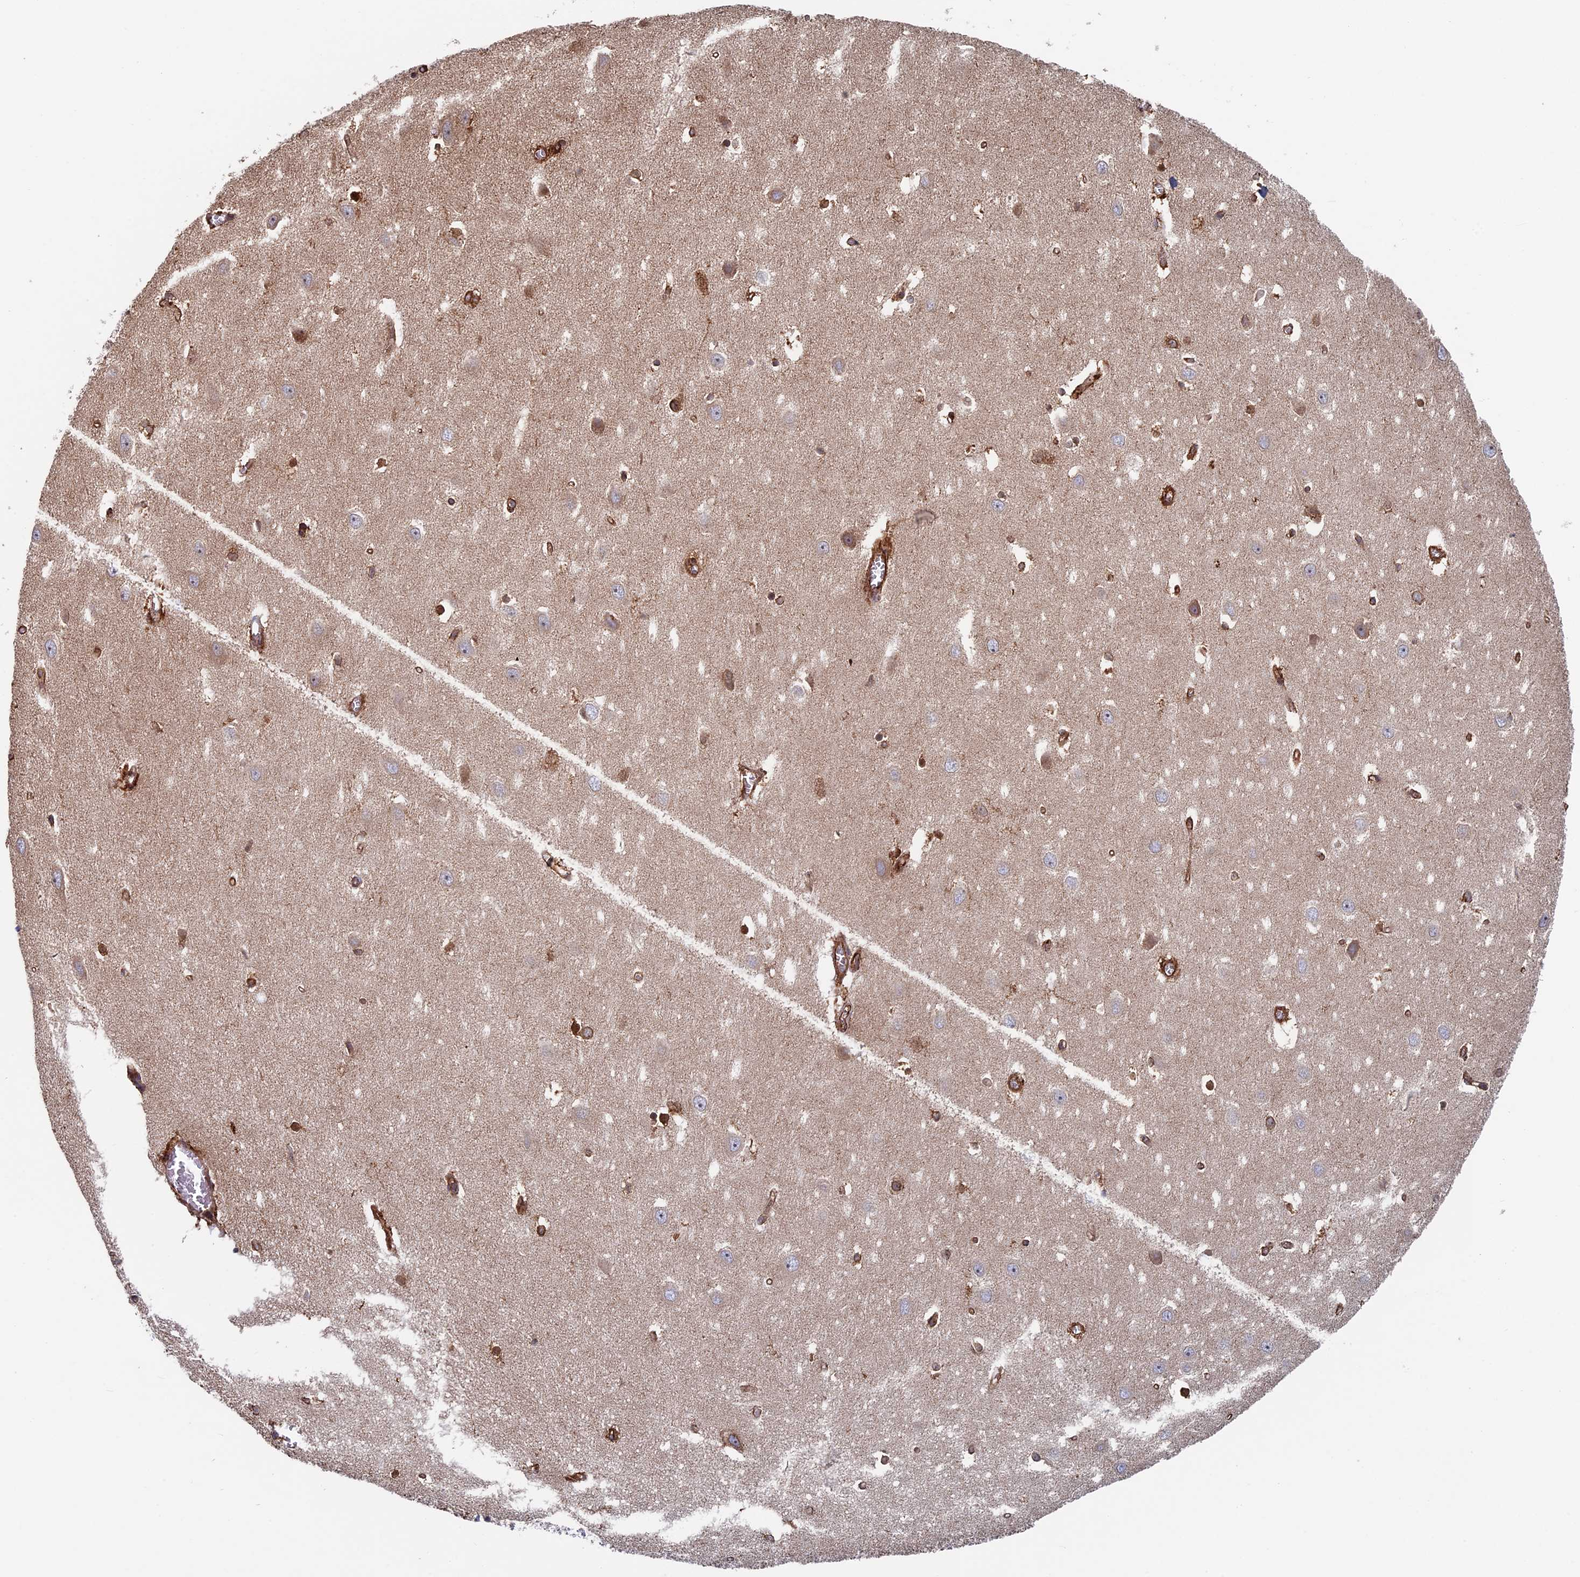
{"staining": {"intensity": "moderate", "quantity": "<25%", "location": "cytoplasmic/membranous"}, "tissue": "hippocampus", "cell_type": "Glial cells", "image_type": "normal", "snomed": [{"axis": "morphology", "description": "Normal tissue, NOS"}, {"axis": "topography", "description": "Hippocampus"}], "caption": "Brown immunohistochemical staining in benign hippocampus exhibits moderate cytoplasmic/membranous positivity in approximately <25% of glial cells. (DAB IHC with brightfield microscopy, high magnification).", "gene": "RPUSD1", "patient": {"sex": "female", "age": 64}}